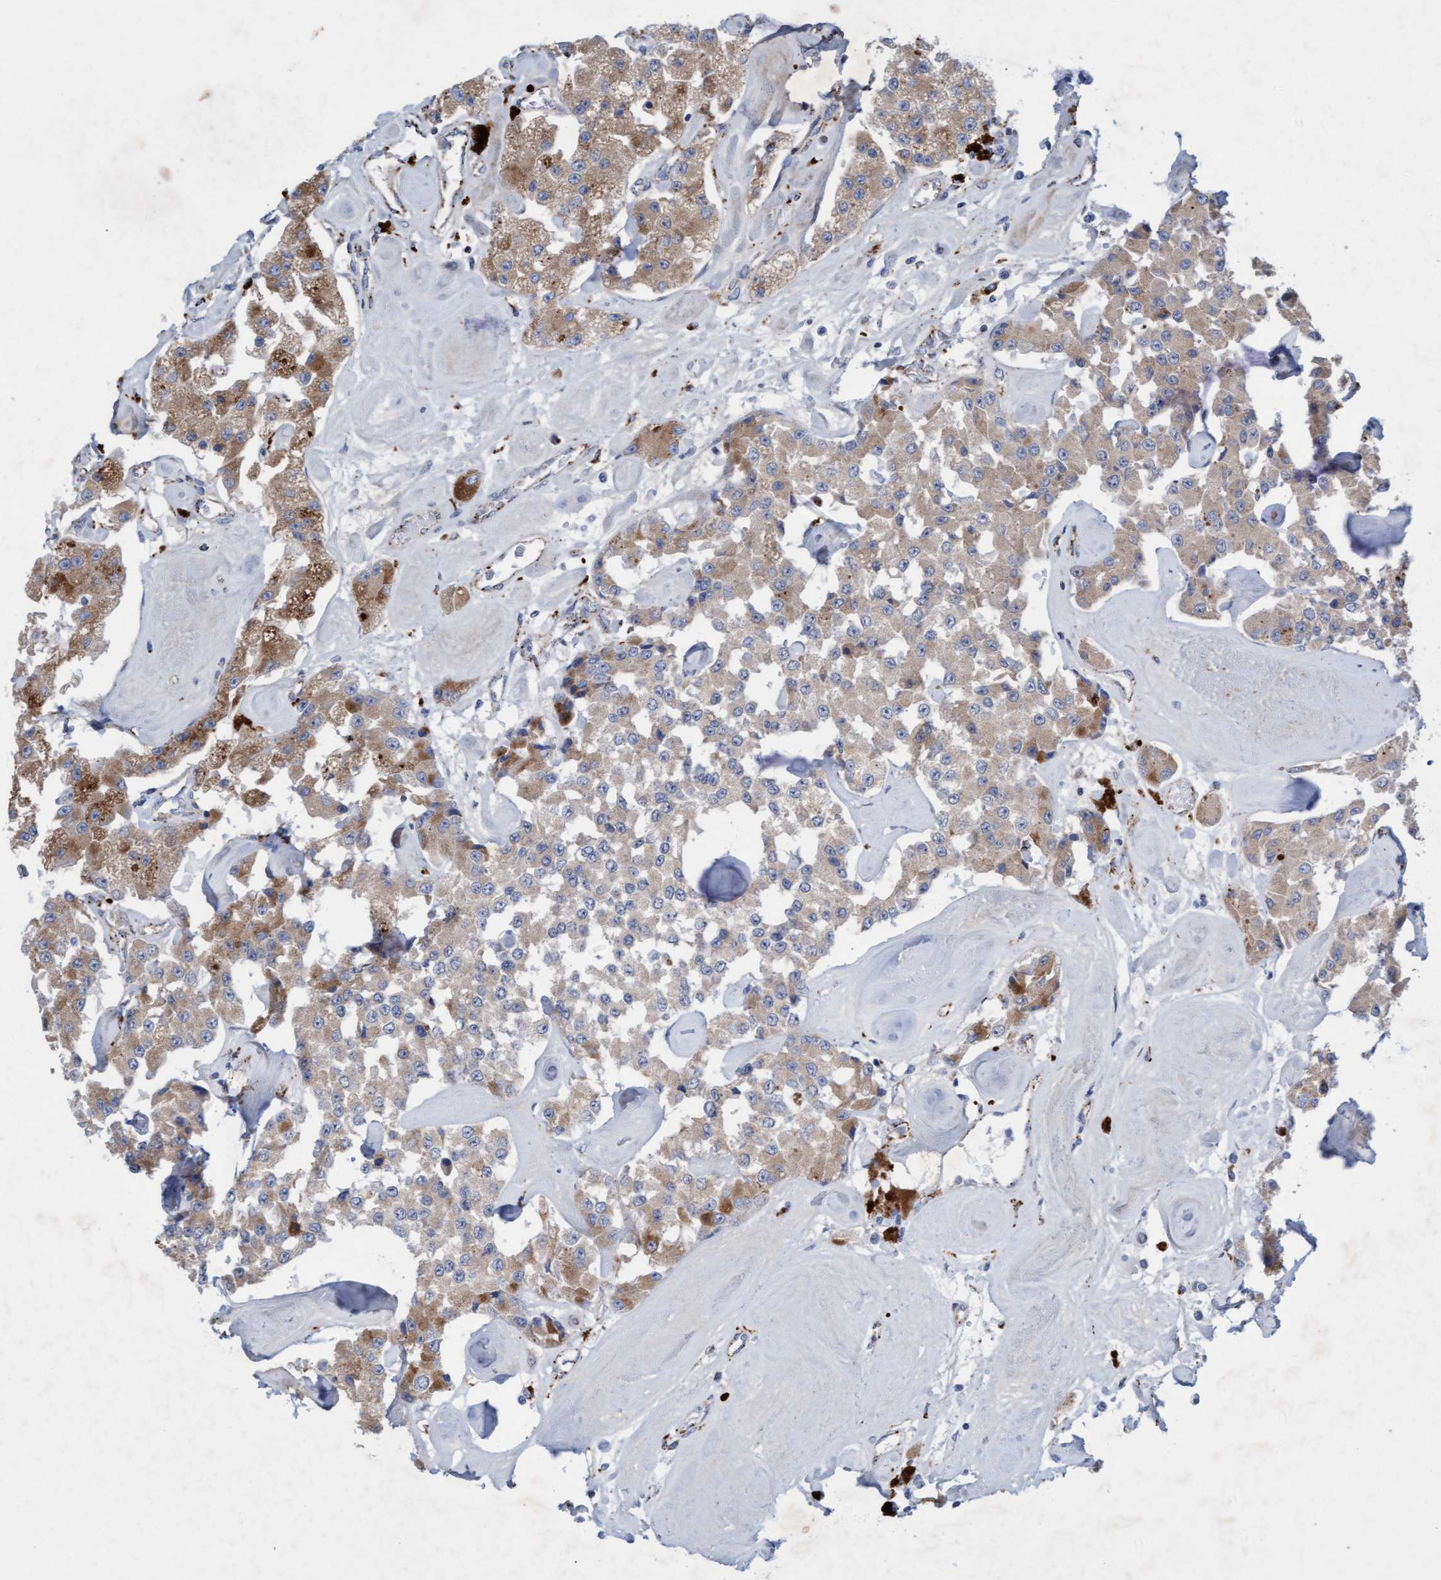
{"staining": {"intensity": "moderate", "quantity": ">75%", "location": "cytoplasmic/membranous"}, "tissue": "carcinoid", "cell_type": "Tumor cells", "image_type": "cancer", "snomed": [{"axis": "morphology", "description": "Carcinoid, malignant, NOS"}, {"axis": "topography", "description": "Pancreas"}], "caption": "Immunohistochemical staining of human carcinoid reveals medium levels of moderate cytoplasmic/membranous protein positivity in approximately >75% of tumor cells.", "gene": "SGSH", "patient": {"sex": "male", "age": 41}}